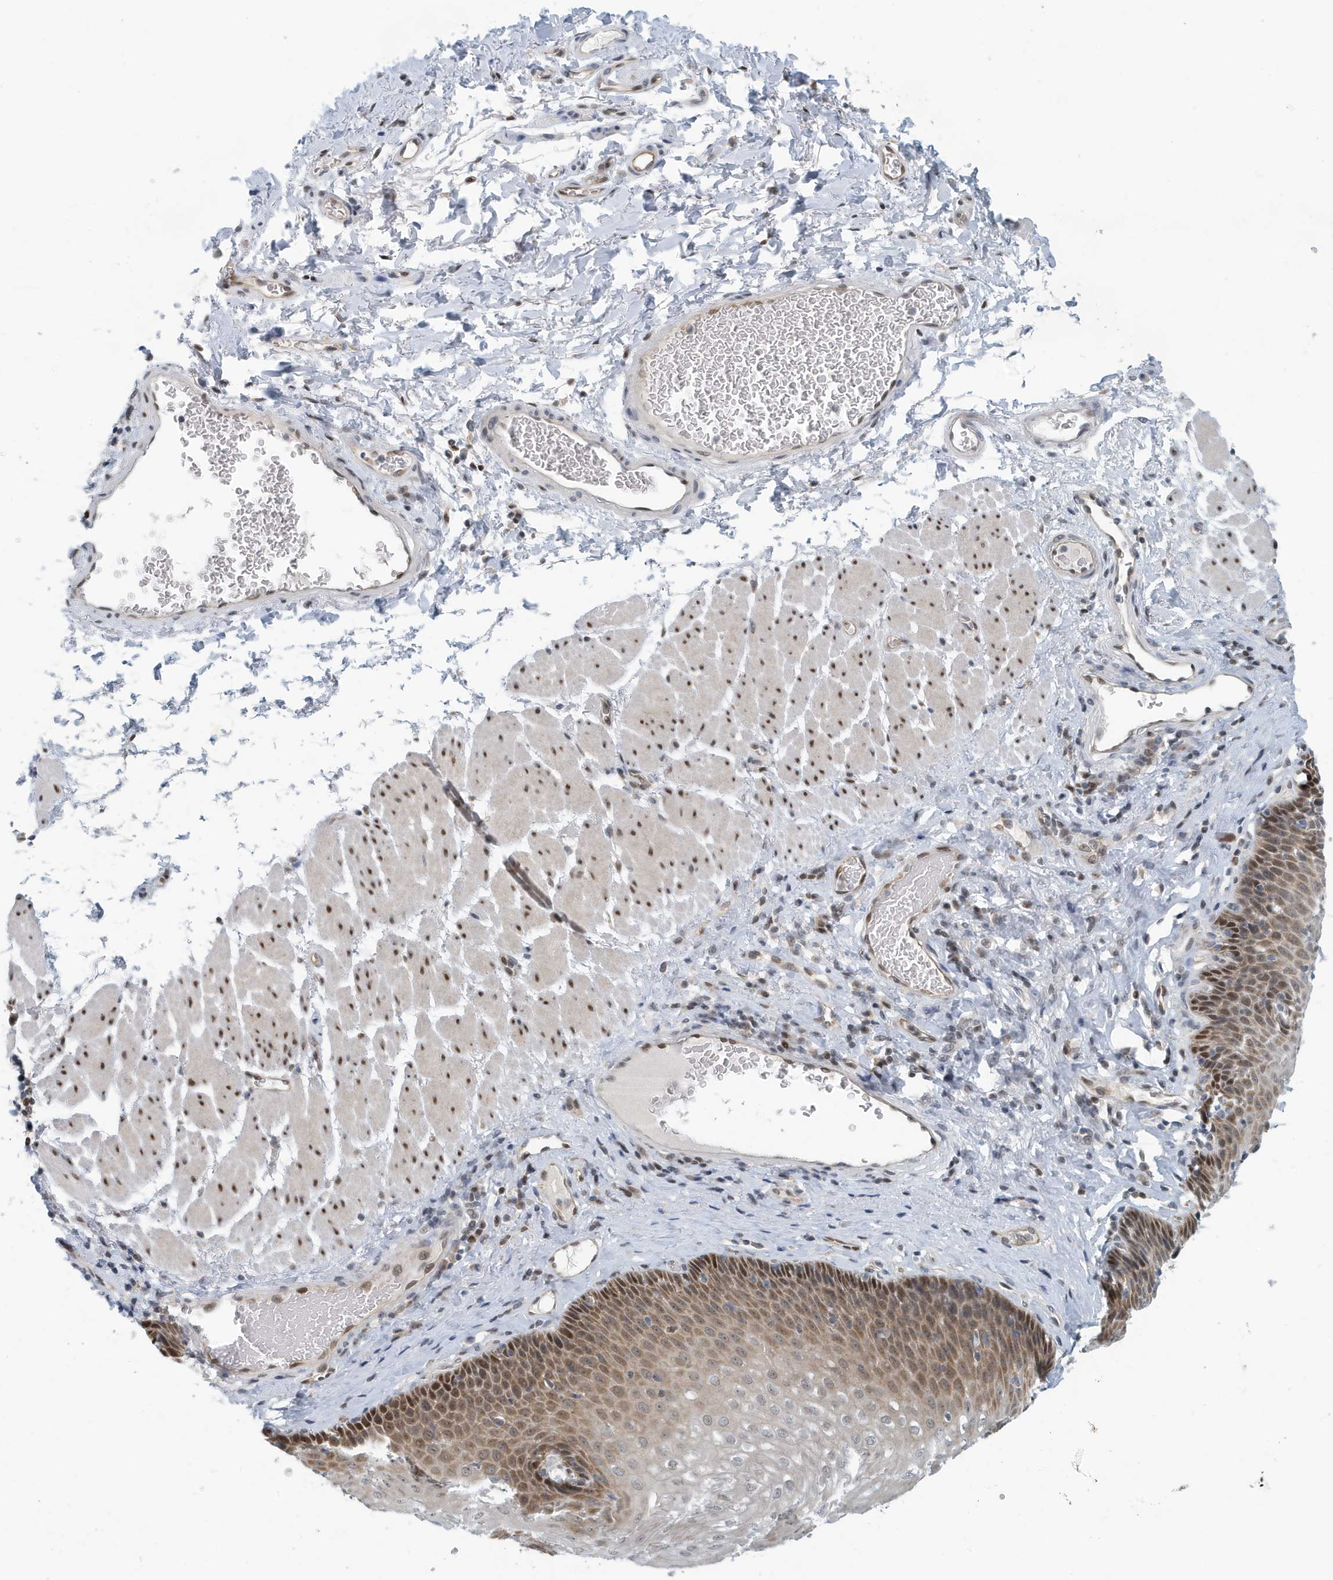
{"staining": {"intensity": "moderate", "quantity": ">75%", "location": "cytoplasmic/membranous,nuclear"}, "tissue": "esophagus", "cell_type": "Squamous epithelial cells", "image_type": "normal", "snomed": [{"axis": "morphology", "description": "Normal tissue, NOS"}, {"axis": "topography", "description": "Esophagus"}], "caption": "An image of esophagus stained for a protein displays moderate cytoplasmic/membranous,nuclear brown staining in squamous epithelial cells.", "gene": "KIF15", "patient": {"sex": "female", "age": 66}}